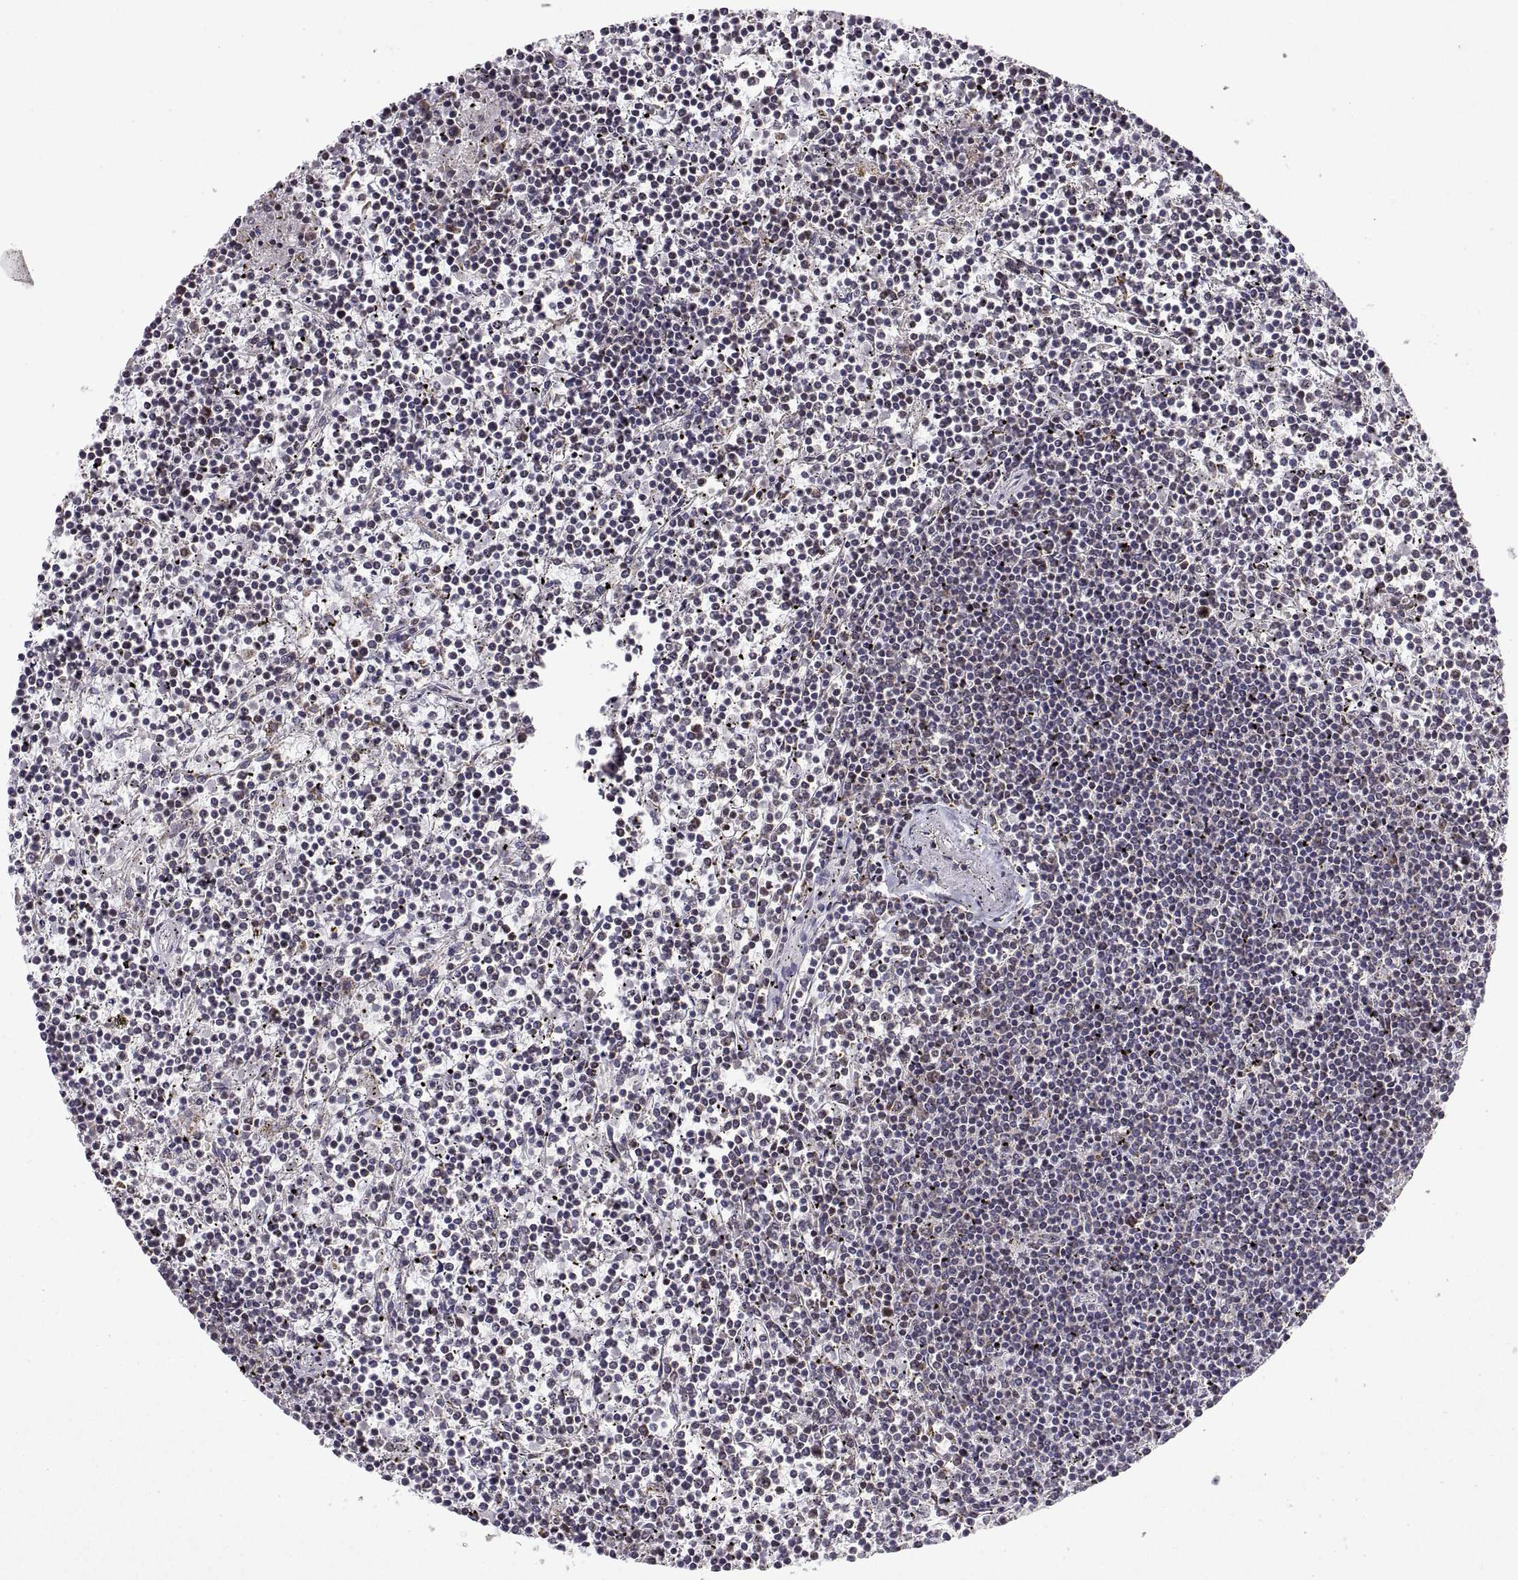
{"staining": {"intensity": "negative", "quantity": "none", "location": "none"}, "tissue": "lymphoma", "cell_type": "Tumor cells", "image_type": "cancer", "snomed": [{"axis": "morphology", "description": "Malignant lymphoma, non-Hodgkin's type, Low grade"}, {"axis": "topography", "description": "Spleen"}], "caption": "Tumor cells show no significant positivity in lymphoma.", "gene": "MANBAL", "patient": {"sex": "female", "age": 19}}